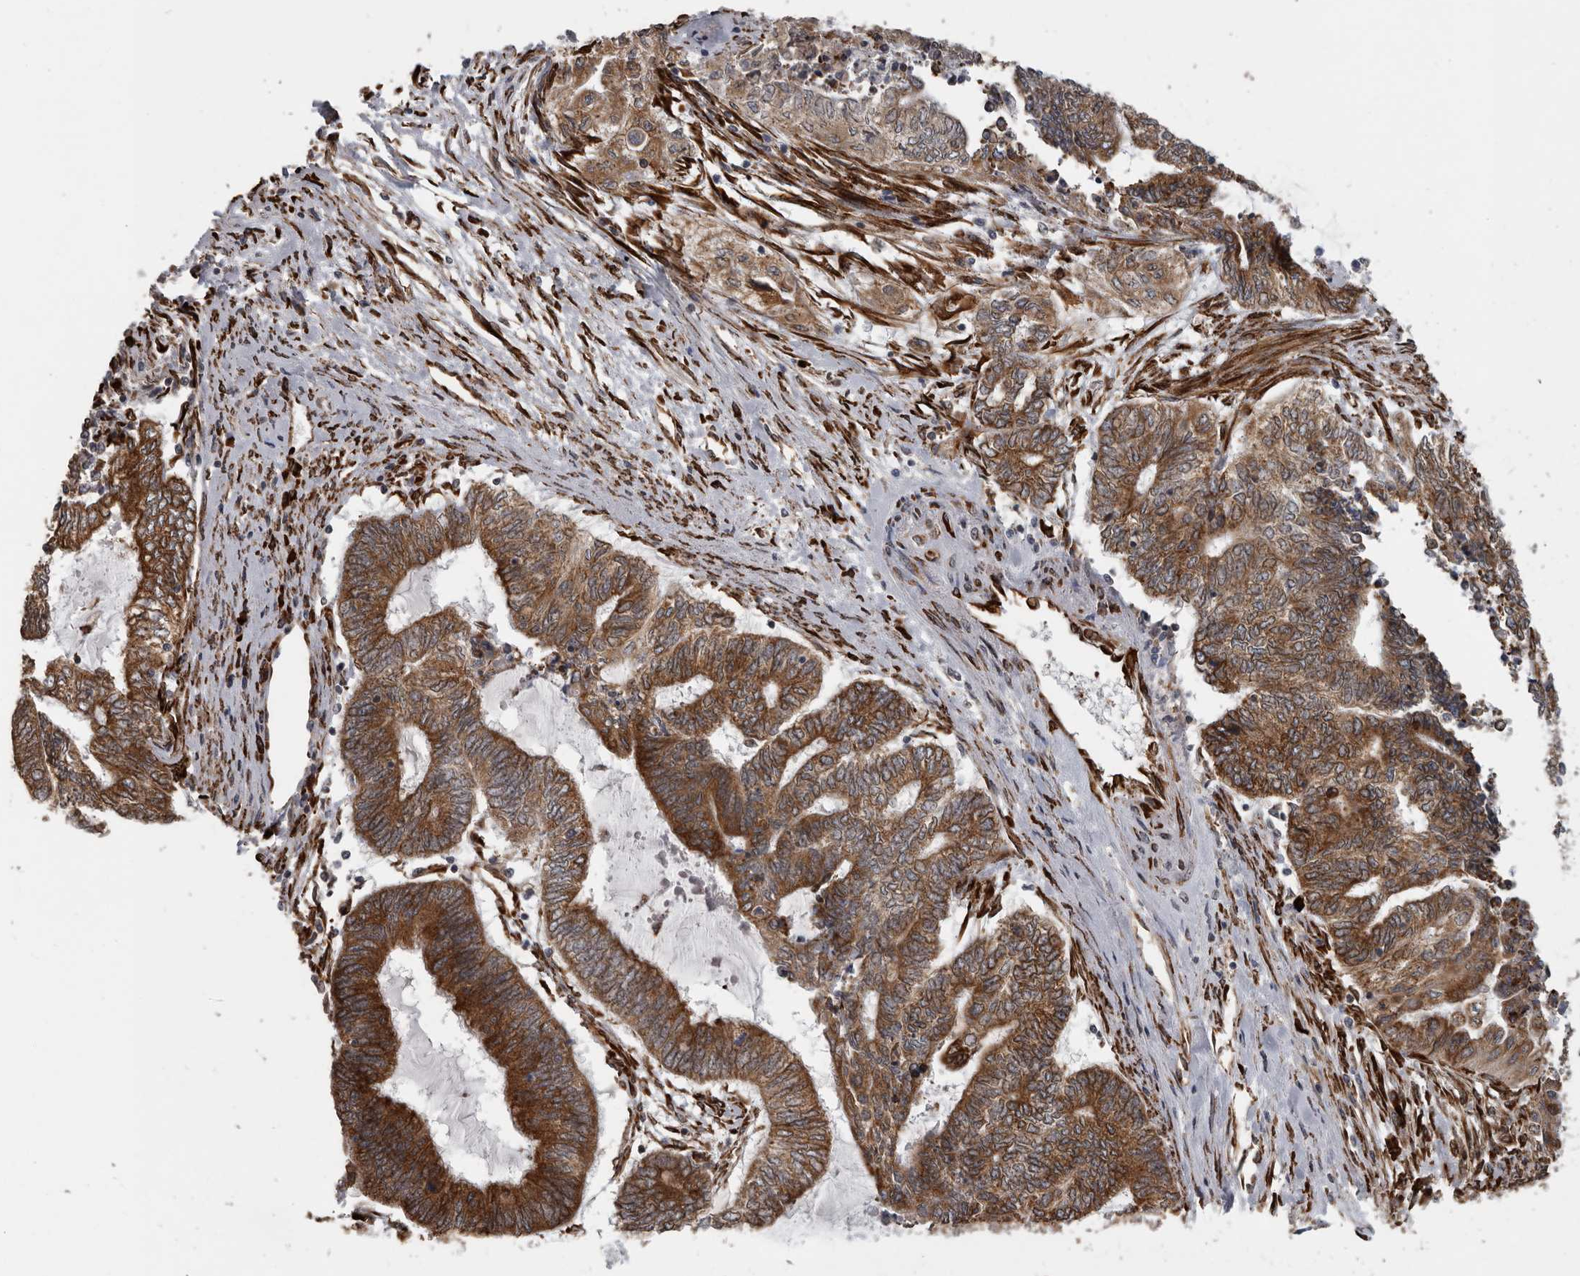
{"staining": {"intensity": "strong", "quantity": ">75%", "location": "cytoplasmic/membranous"}, "tissue": "endometrial cancer", "cell_type": "Tumor cells", "image_type": "cancer", "snomed": [{"axis": "morphology", "description": "Adenocarcinoma, NOS"}, {"axis": "topography", "description": "Uterus"}, {"axis": "topography", "description": "Endometrium"}], "caption": "Strong cytoplasmic/membranous expression is appreciated in about >75% of tumor cells in adenocarcinoma (endometrial). Using DAB (3,3'-diaminobenzidine) (brown) and hematoxylin (blue) stains, captured at high magnification using brightfield microscopy.", "gene": "CEP350", "patient": {"sex": "female", "age": 70}}